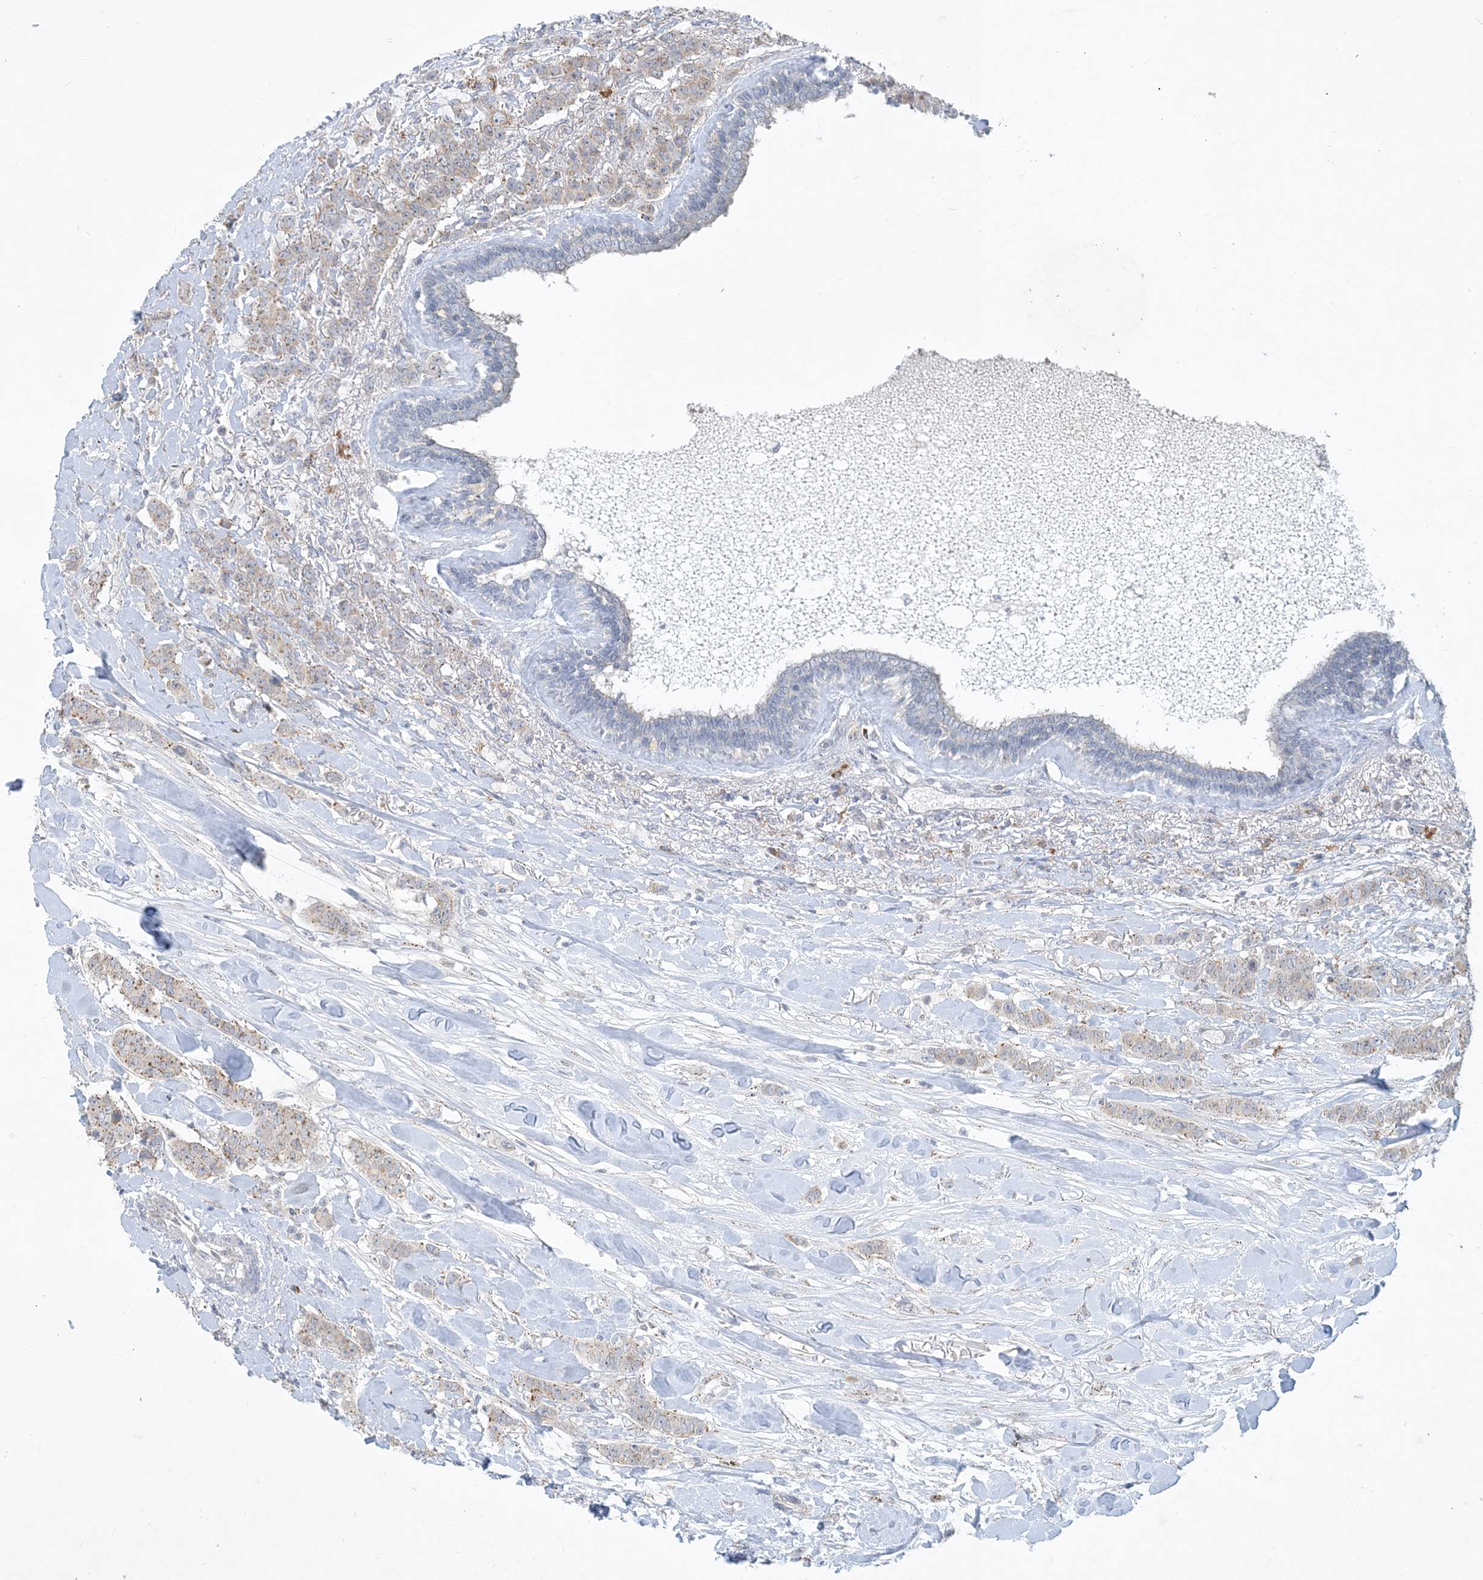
{"staining": {"intensity": "moderate", "quantity": "25%-75%", "location": "cytoplasmic/membranous"}, "tissue": "breast cancer", "cell_type": "Tumor cells", "image_type": "cancer", "snomed": [{"axis": "morphology", "description": "Duct carcinoma"}, {"axis": "topography", "description": "Breast"}], "caption": "Protein positivity by immunohistochemistry reveals moderate cytoplasmic/membranous staining in about 25%-75% of tumor cells in breast cancer (intraductal carcinoma). (Brightfield microscopy of DAB IHC at high magnification).", "gene": "CCDC14", "patient": {"sex": "female", "age": 40}}